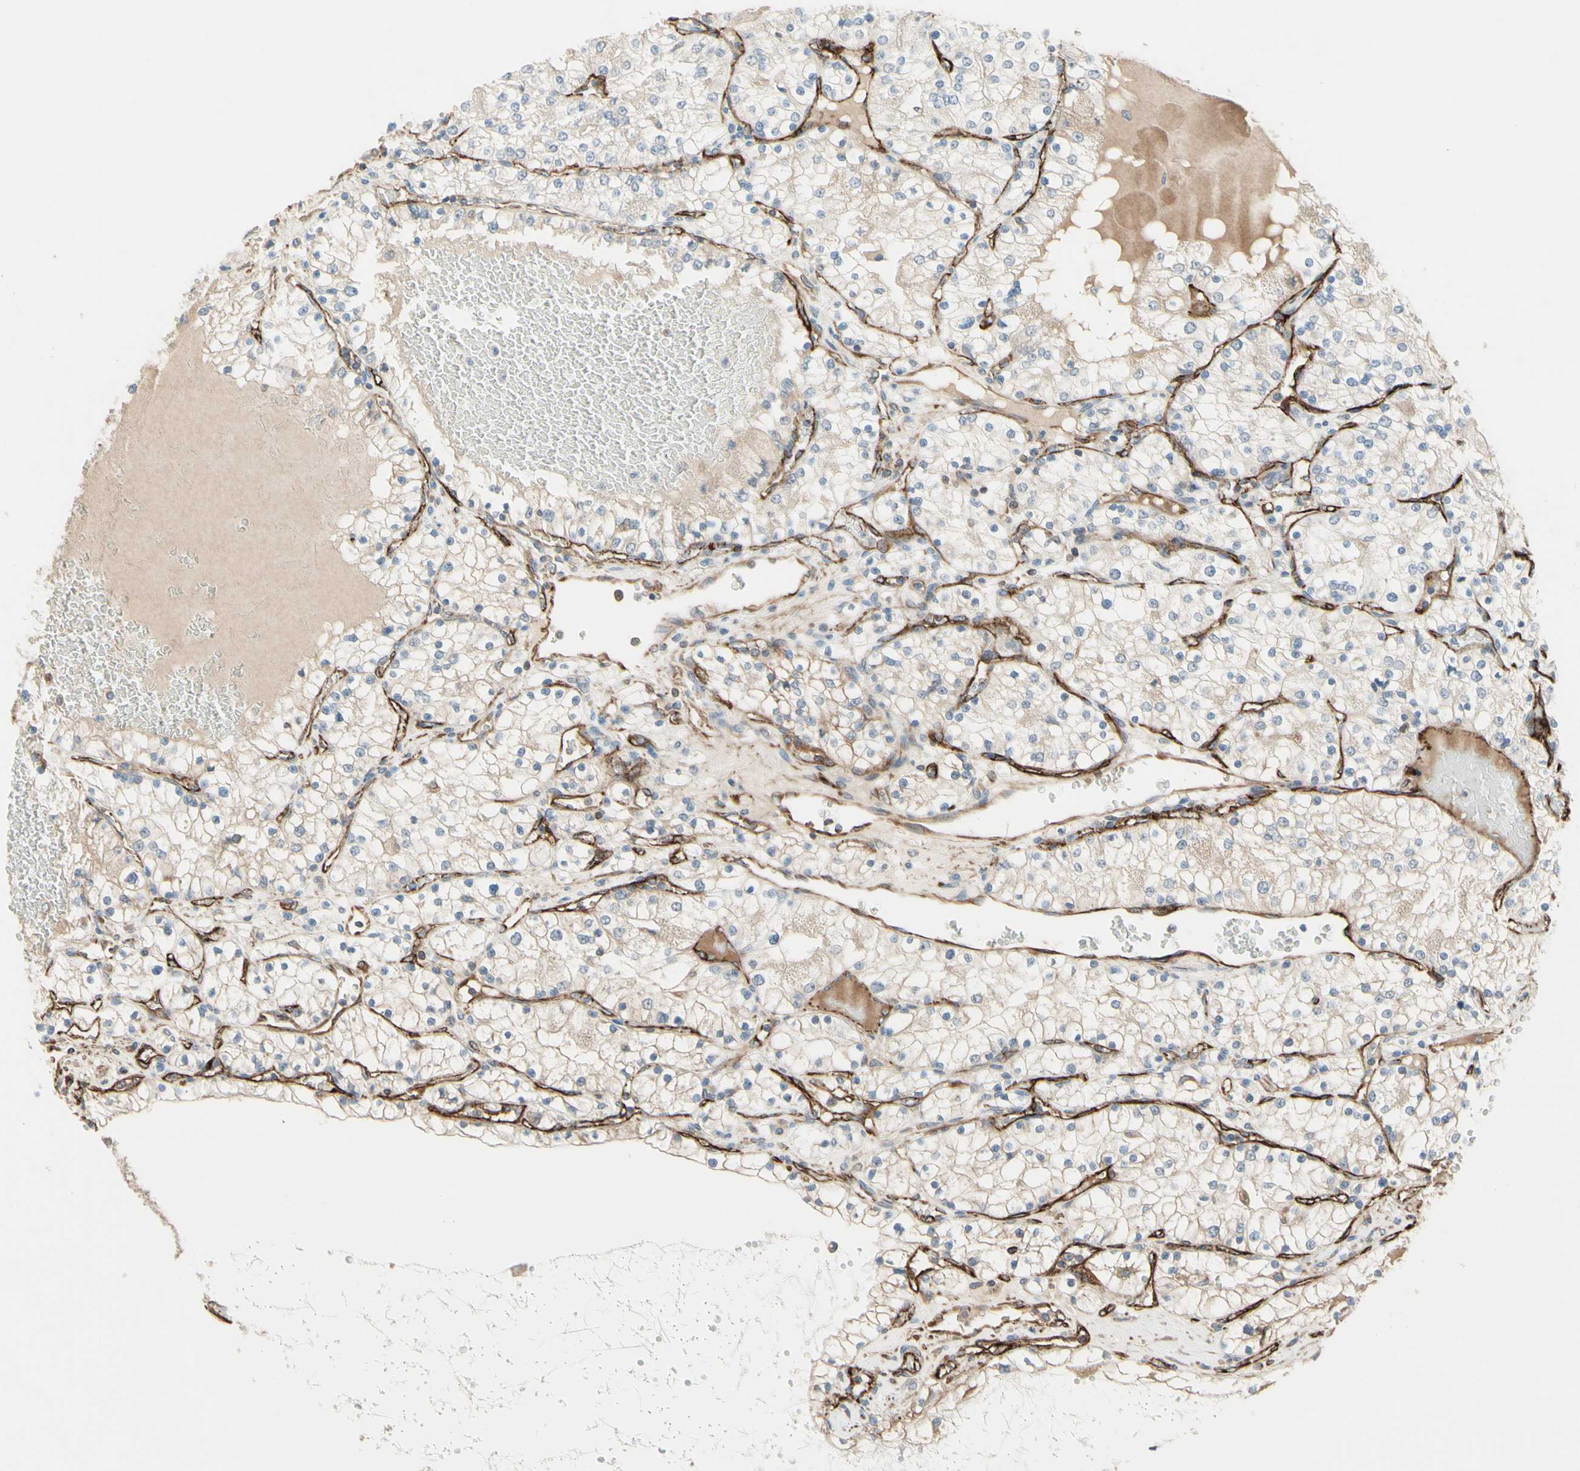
{"staining": {"intensity": "weak", "quantity": "<25%", "location": "cytoplasmic/membranous"}, "tissue": "renal cancer", "cell_type": "Tumor cells", "image_type": "cancer", "snomed": [{"axis": "morphology", "description": "Adenocarcinoma, NOS"}, {"axis": "topography", "description": "Kidney"}], "caption": "Protein analysis of adenocarcinoma (renal) exhibits no significant staining in tumor cells. Brightfield microscopy of immunohistochemistry stained with DAB (brown) and hematoxylin (blue), captured at high magnification.", "gene": "TRAF2", "patient": {"sex": "male", "age": 68}}